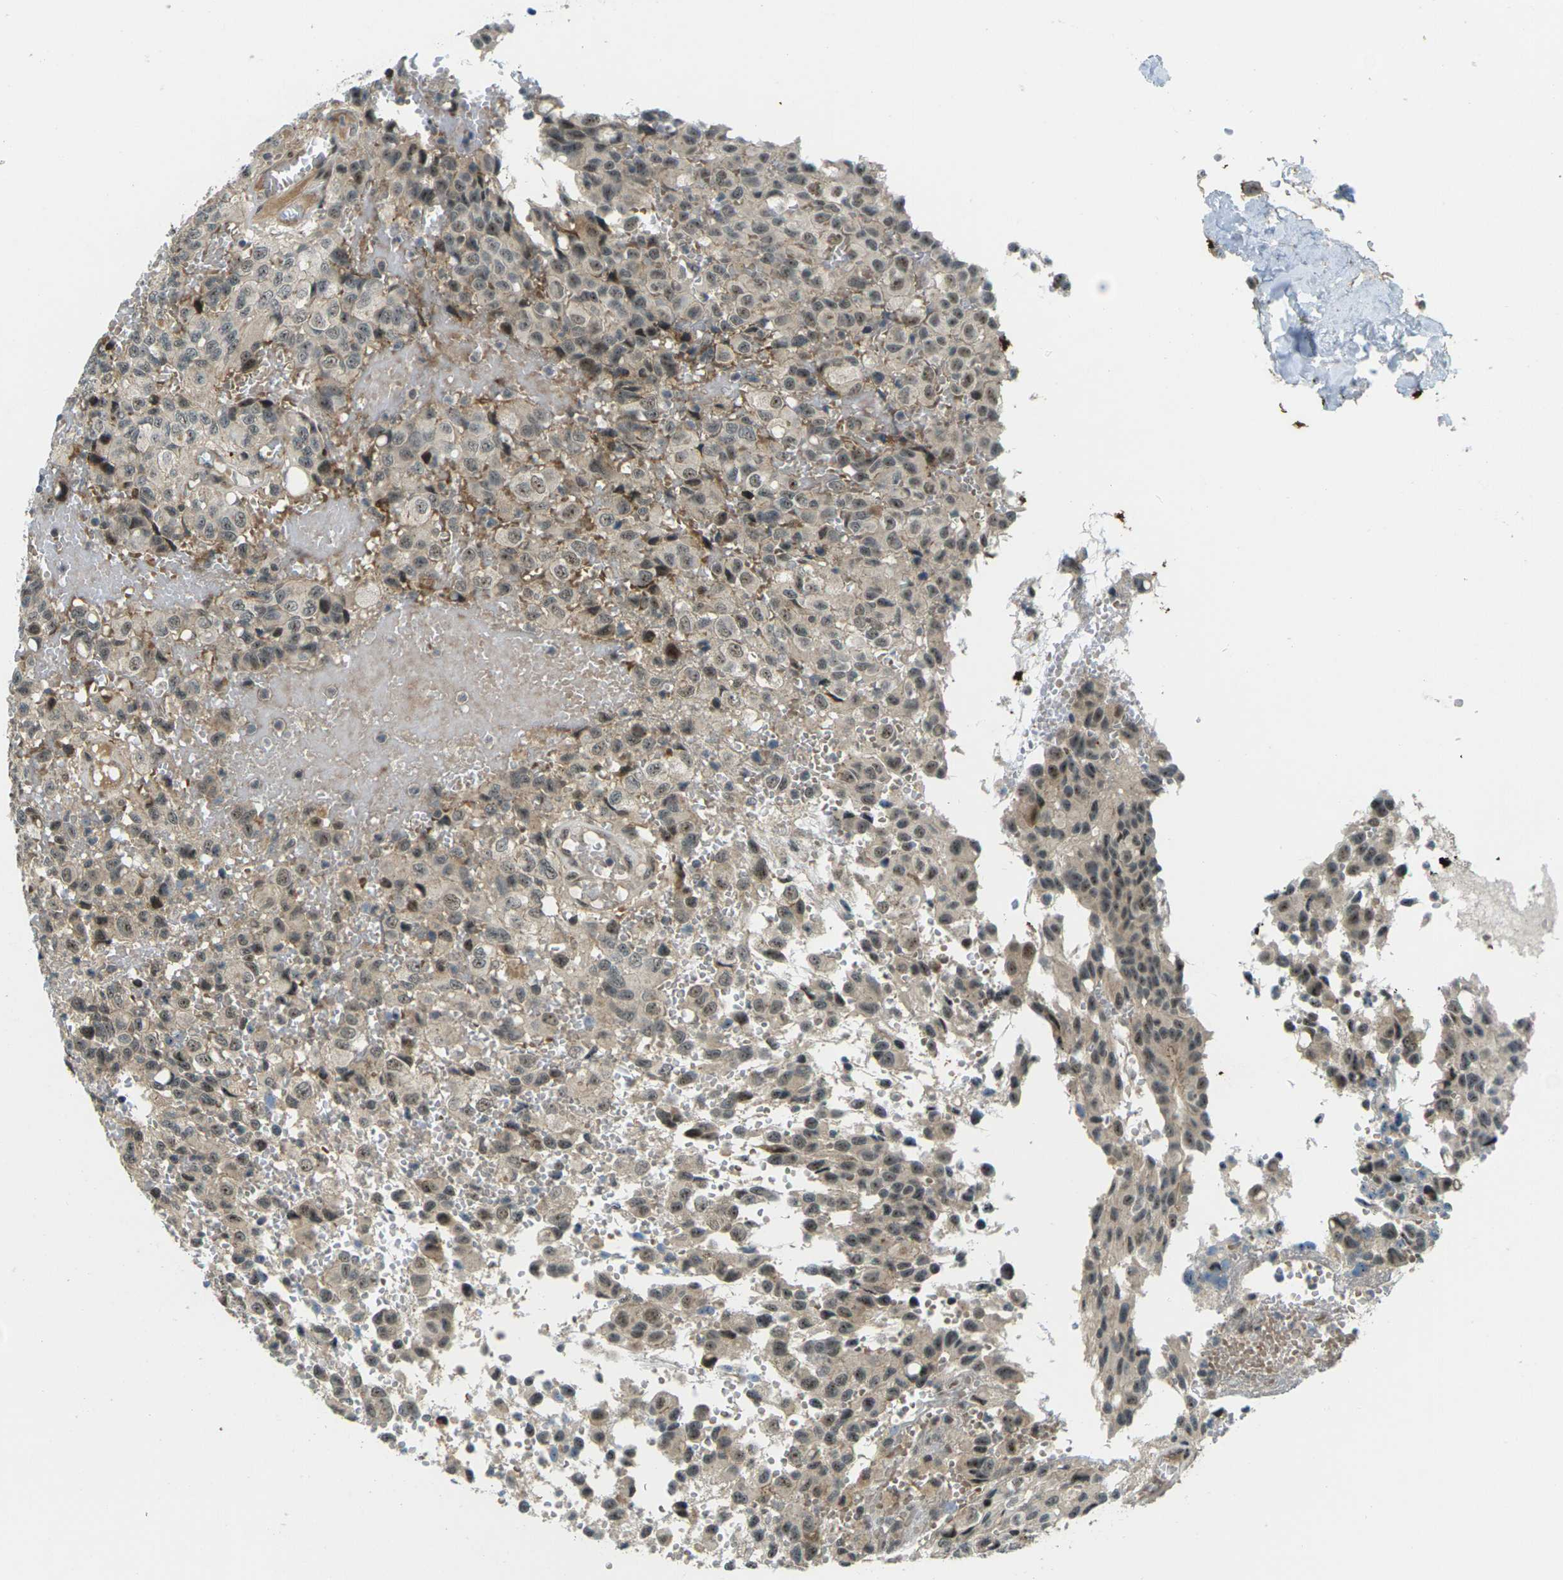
{"staining": {"intensity": "moderate", "quantity": ">75%", "location": "nuclear"}, "tissue": "glioma", "cell_type": "Tumor cells", "image_type": "cancer", "snomed": [{"axis": "morphology", "description": "Glioma, malignant, High grade"}, {"axis": "topography", "description": "Brain"}], "caption": "The immunohistochemical stain highlights moderate nuclear positivity in tumor cells of high-grade glioma (malignant) tissue.", "gene": "UBE2S", "patient": {"sex": "male", "age": 32}}